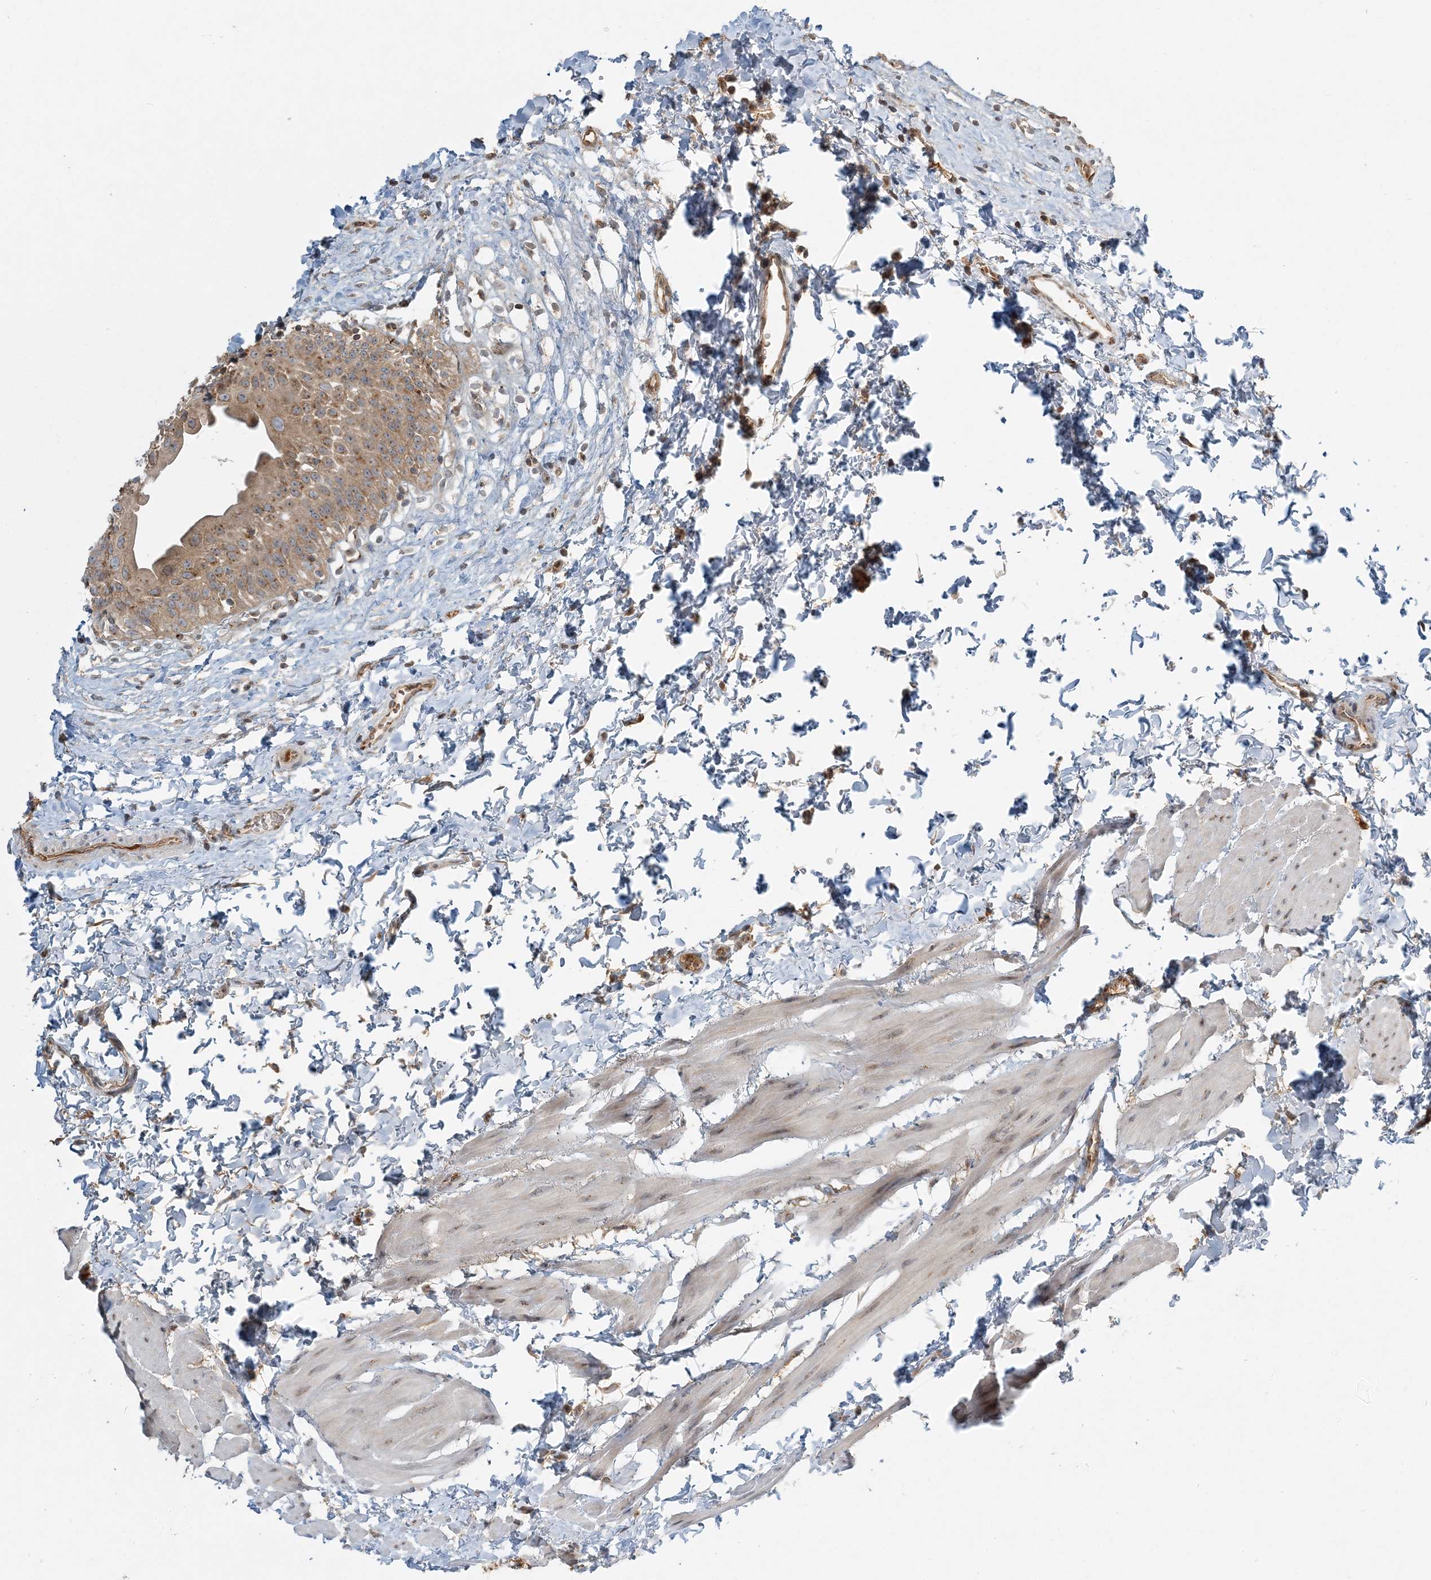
{"staining": {"intensity": "moderate", "quantity": ">75%", "location": "cytoplasmic/membranous"}, "tissue": "urinary bladder", "cell_type": "Urothelial cells", "image_type": "normal", "snomed": [{"axis": "morphology", "description": "Normal tissue, NOS"}, {"axis": "topography", "description": "Urinary bladder"}], "caption": "Immunohistochemistry (IHC) image of benign human urinary bladder stained for a protein (brown), which demonstrates medium levels of moderate cytoplasmic/membranous positivity in approximately >75% of urothelial cells.", "gene": "AP1AR", "patient": {"sex": "male", "age": 51}}